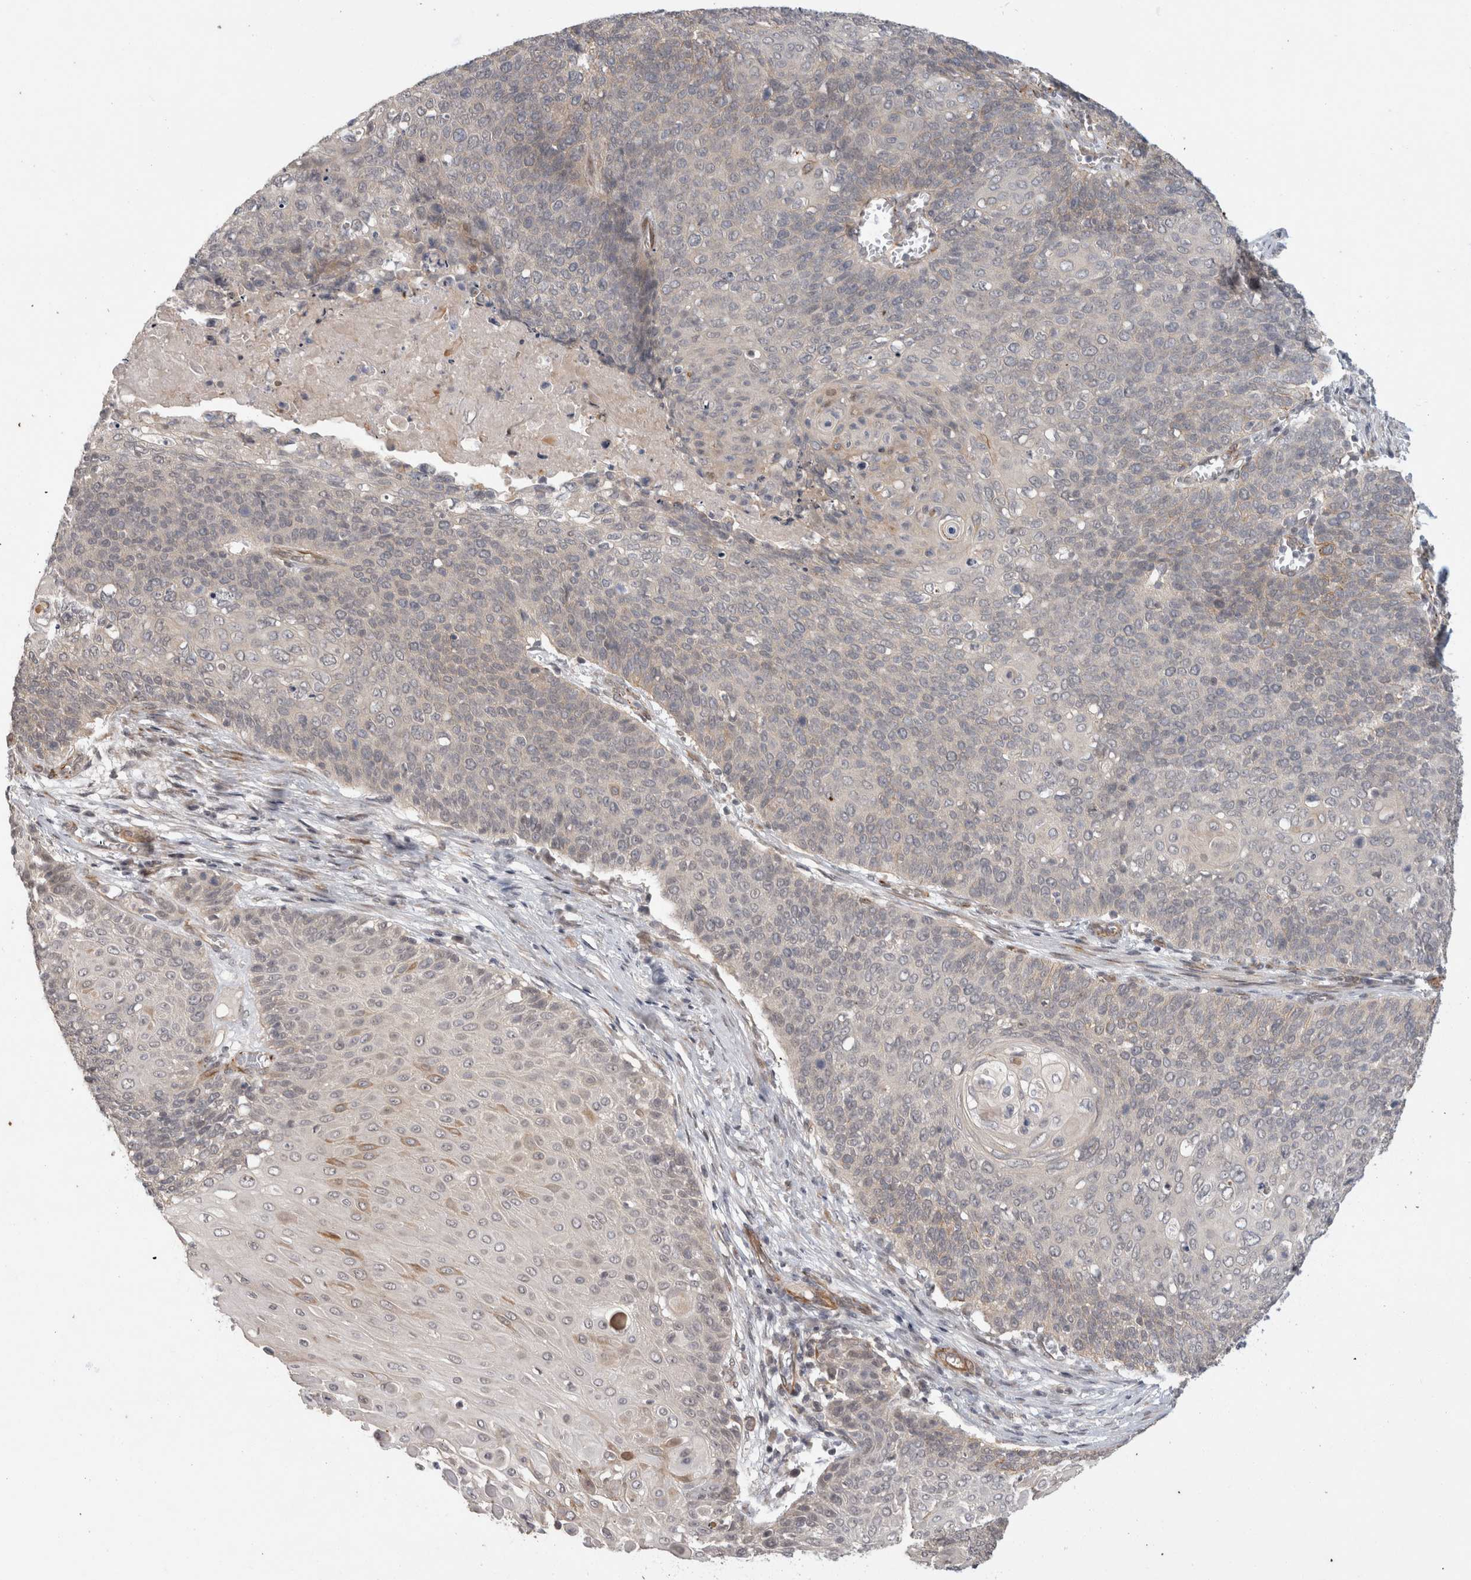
{"staining": {"intensity": "negative", "quantity": "none", "location": "none"}, "tissue": "cervical cancer", "cell_type": "Tumor cells", "image_type": "cancer", "snomed": [{"axis": "morphology", "description": "Squamous cell carcinoma, NOS"}, {"axis": "topography", "description": "Cervix"}], "caption": "High magnification brightfield microscopy of cervical cancer stained with DAB (3,3'-diaminobenzidine) (brown) and counterstained with hematoxylin (blue): tumor cells show no significant positivity. (Brightfield microscopy of DAB immunohistochemistry at high magnification).", "gene": "CRISPLD1", "patient": {"sex": "female", "age": 39}}